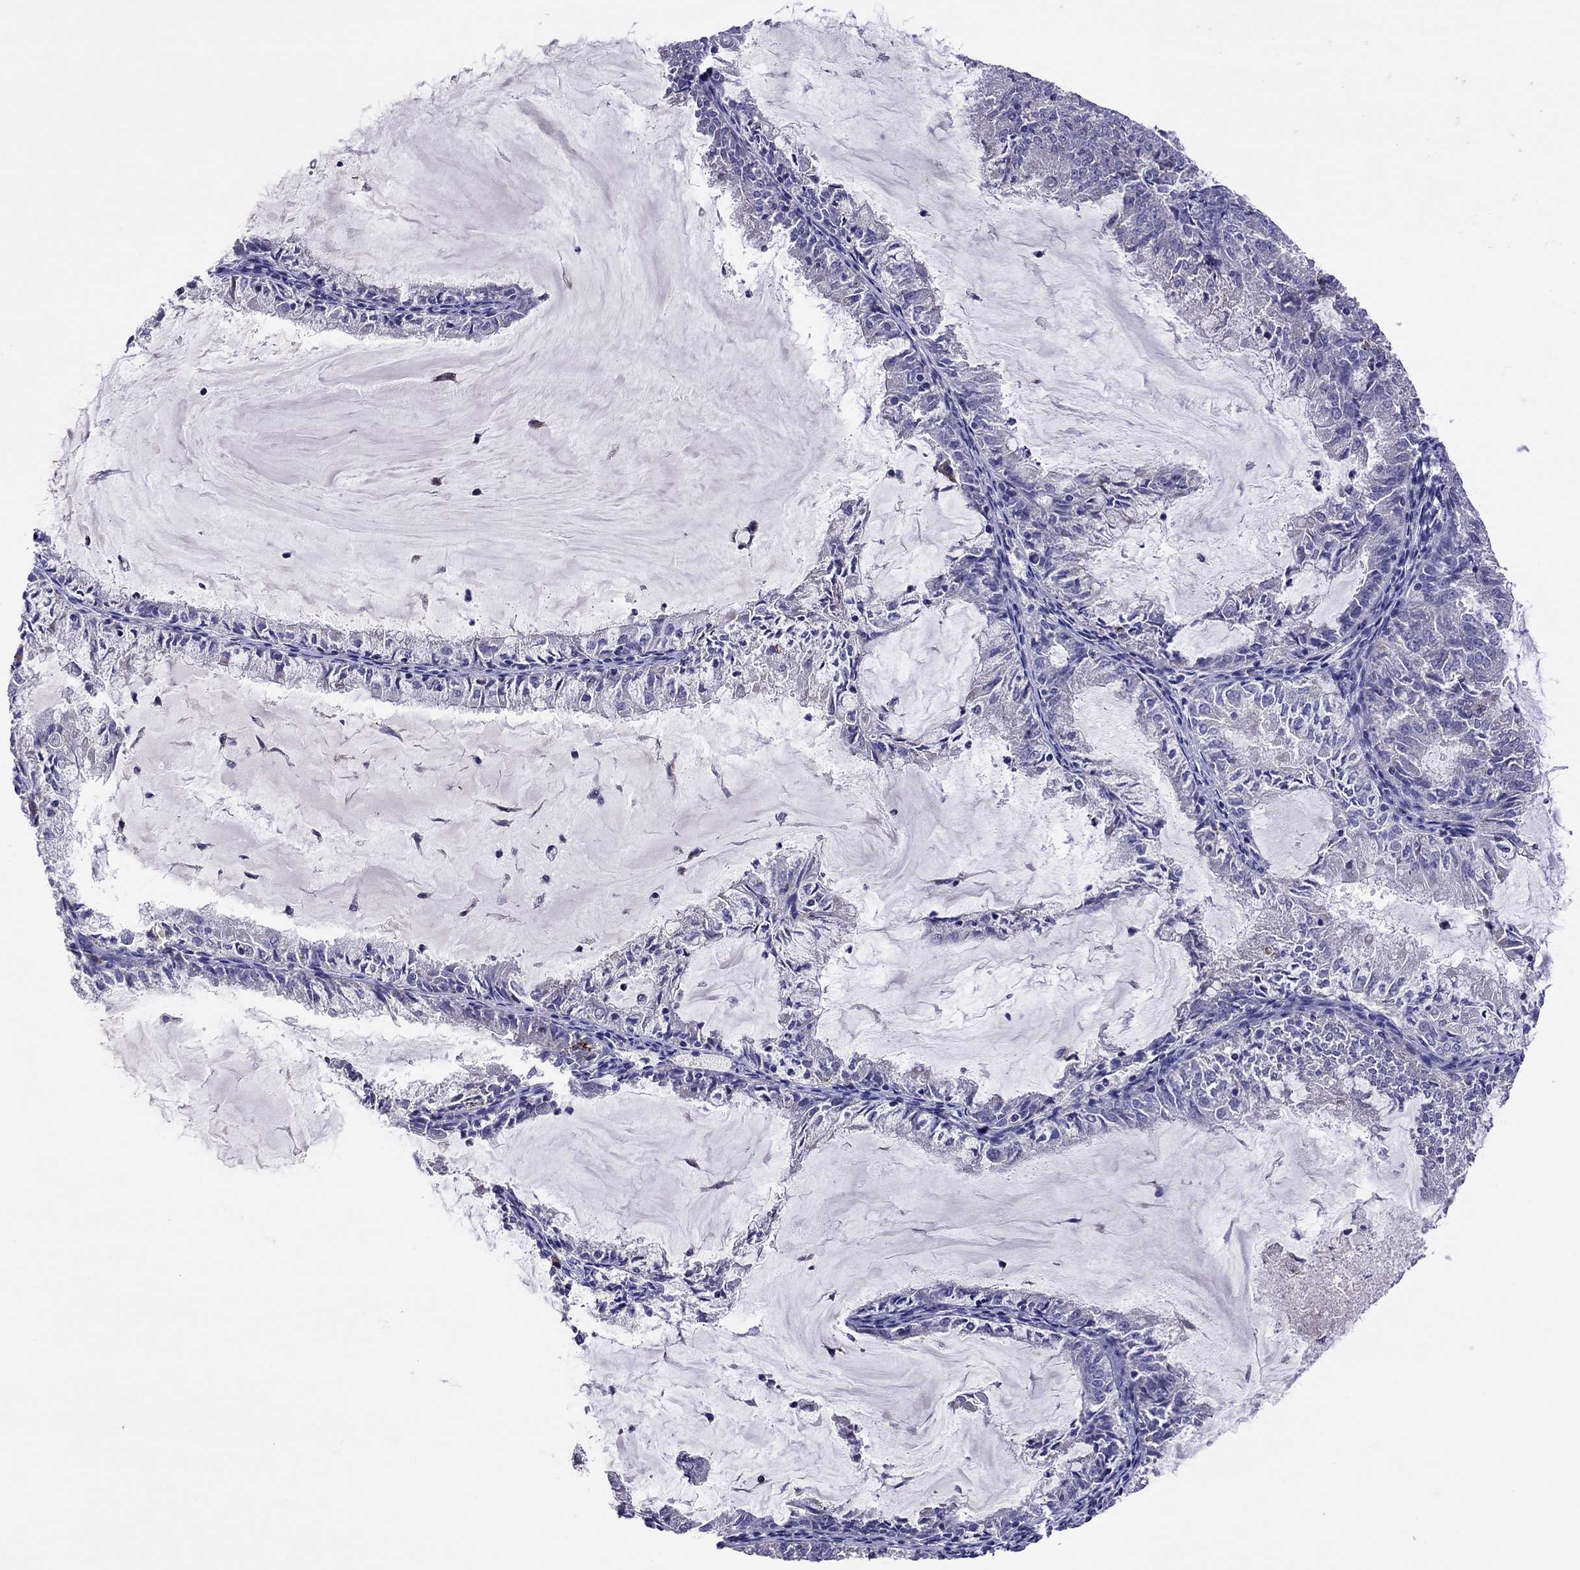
{"staining": {"intensity": "negative", "quantity": "none", "location": "none"}, "tissue": "endometrial cancer", "cell_type": "Tumor cells", "image_type": "cancer", "snomed": [{"axis": "morphology", "description": "Adenocarcinoma, NOS"}, {"axis": "topography", "description": "Endometrium"}], "caption": "This is an immunohistochemistry image of endometrial adenocarcinoma. There is no expression in tumor cells.", "gene": "COL9A1", "patient": {"sex": "female", "age": 57}}